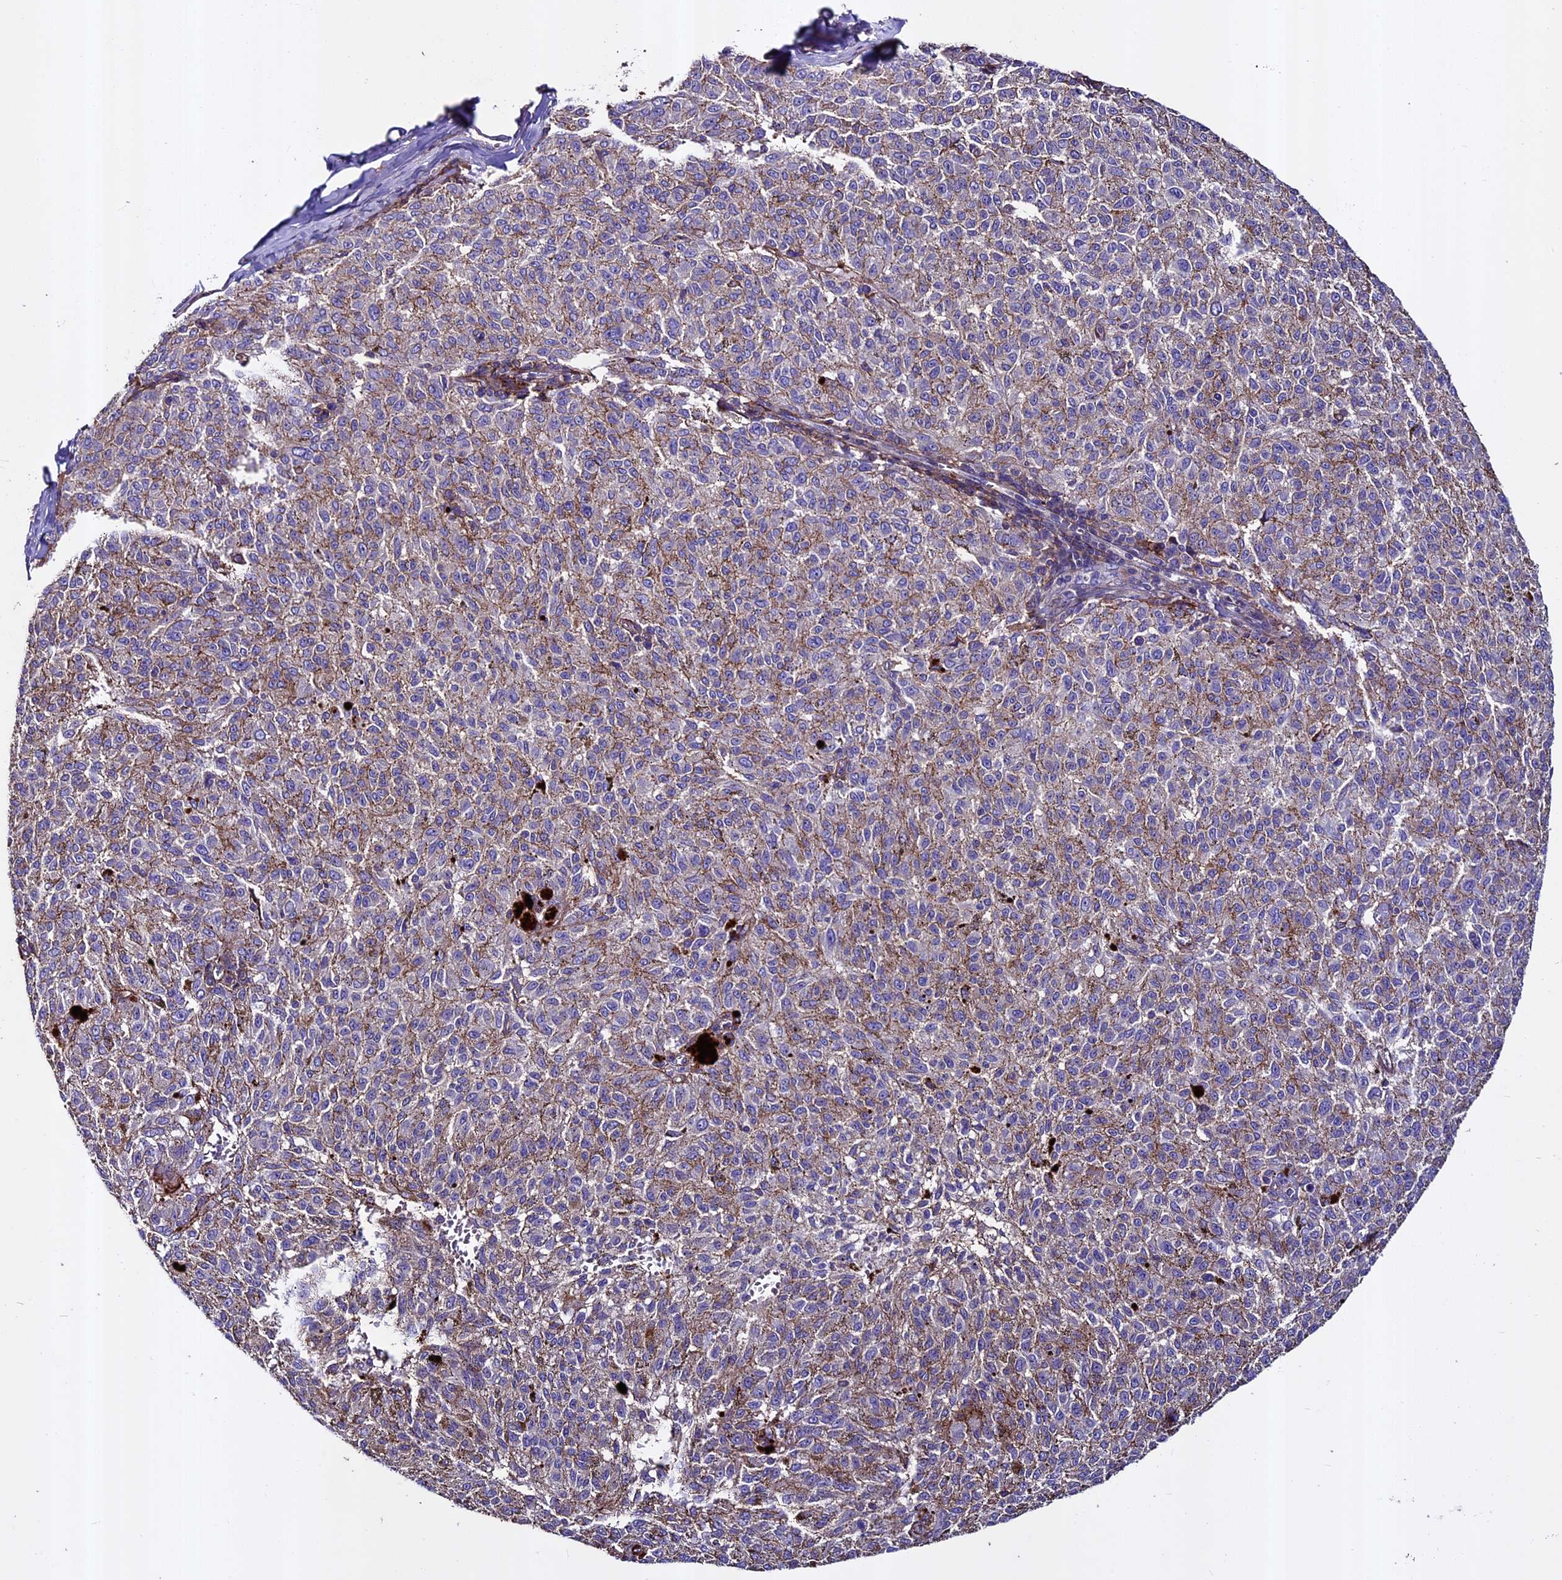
{"staining": {"intensity": "weak", "quantity": "25%-75%", "location": "cytoplasmic/membranous"}, "tissue": "melanoma", "cell_type": "Tumor cells", "image_type": "cancer", "snomed": [{"axis": "morphology", "description": "Malignant melanoma, NOS"}, {"axis": "topography", "description": "Skin"}], "caption": "Weak cytoplasmic/membranous expression for a protein is seen in about 25%-75% of tumor cells of melanoma using immunohistochemistry (IHC).", "gene": "EVA1B", "patient": {"sex": "female", "age": 72}}